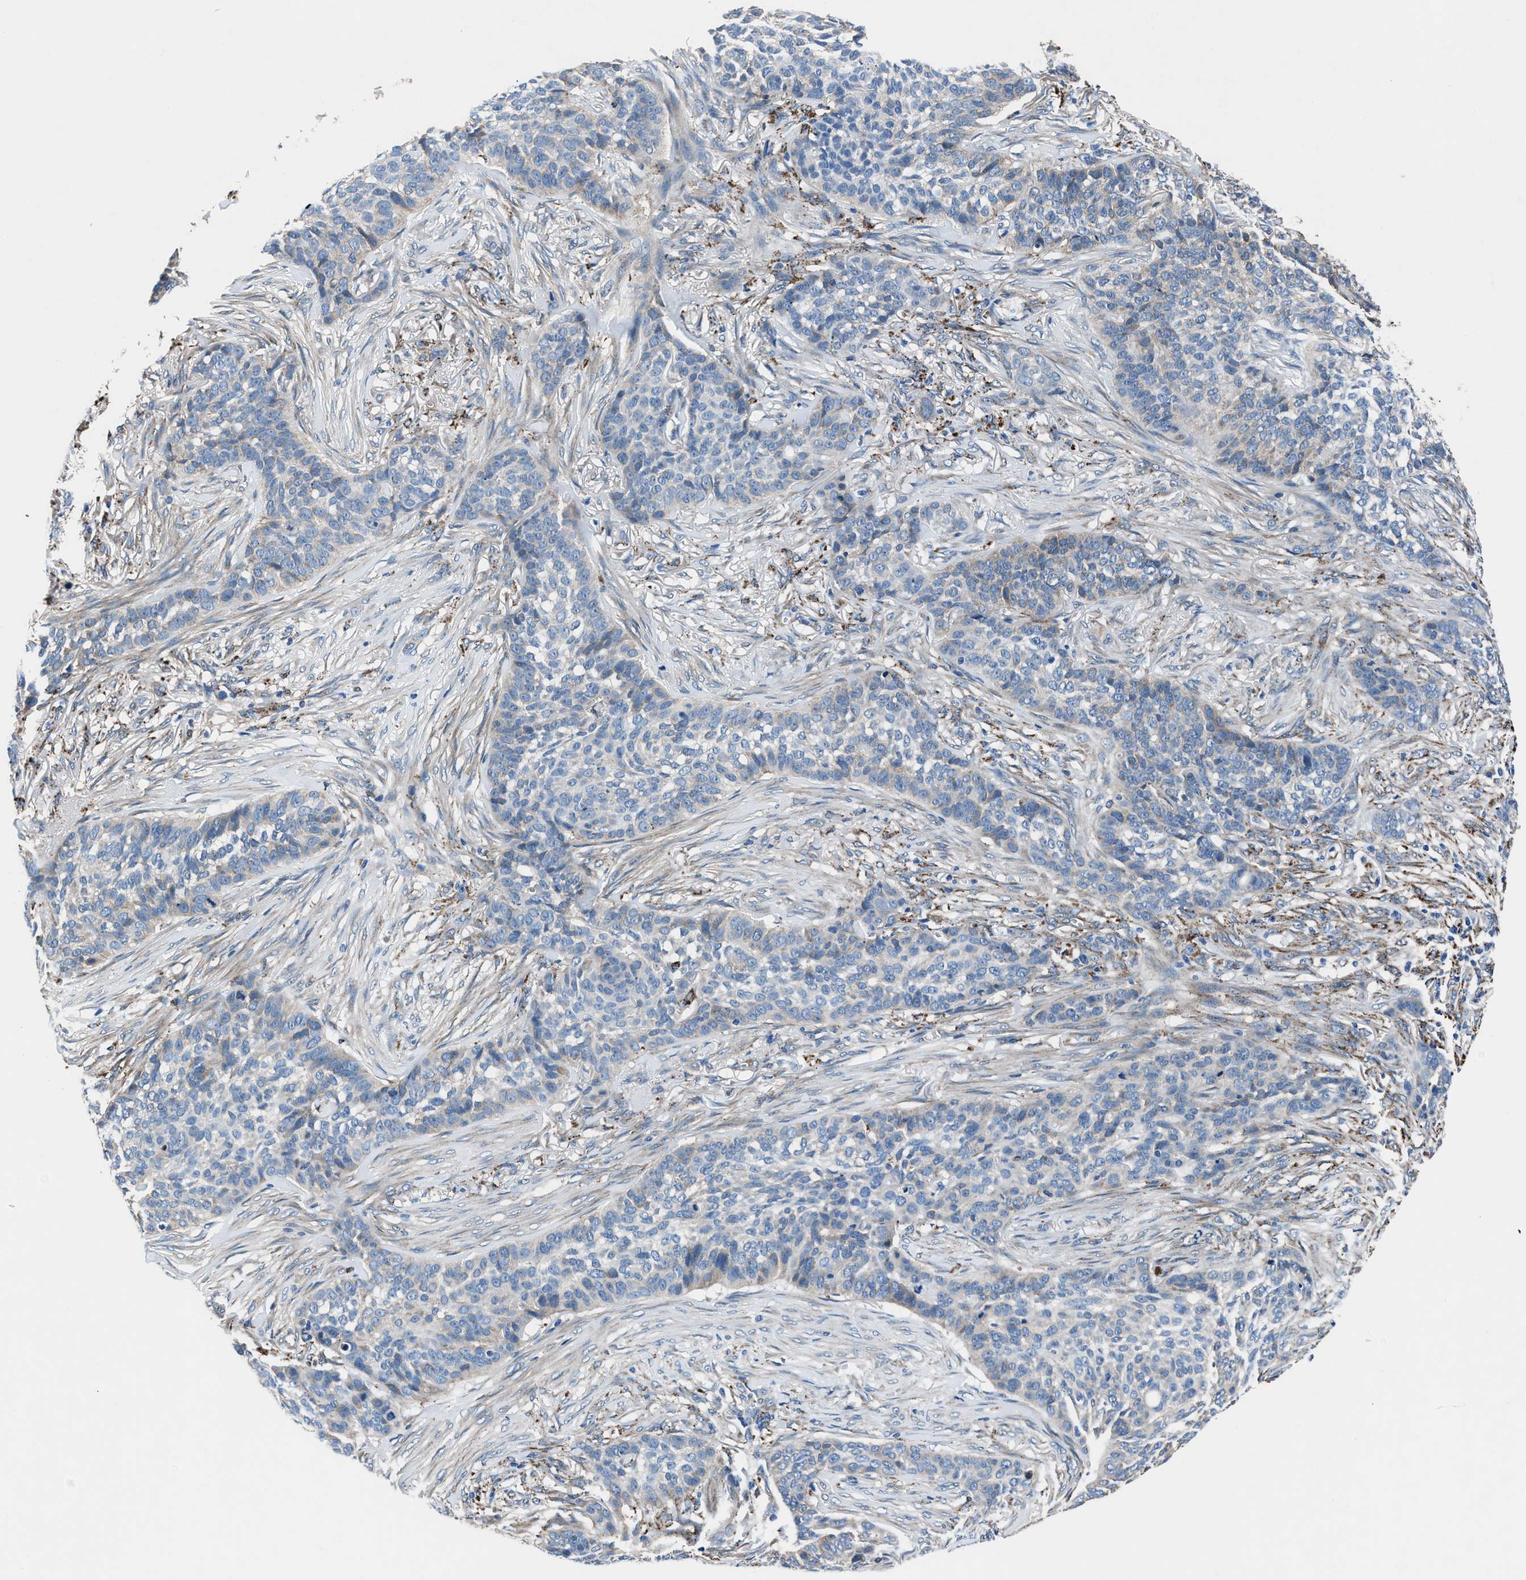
{"staining": {"intensity": "weak", "quantity": "<25%", "location": "cytoplasmic/membranous"}, "tissue": "skin cancer", "cell_type": "Tumor cells", "image_type": "cancer", "snomed": [{"axis": "morphology", "description": "Basal cell carcinoma"}, {"axis": "topography", "description": "Skin"}], "caption": "A histopathology image of skin cancer stained for a protein reveals no brown staining in tumor cells.", "gene": "PRTFDC1", "patient": {"sex": "male", "age": 85}}